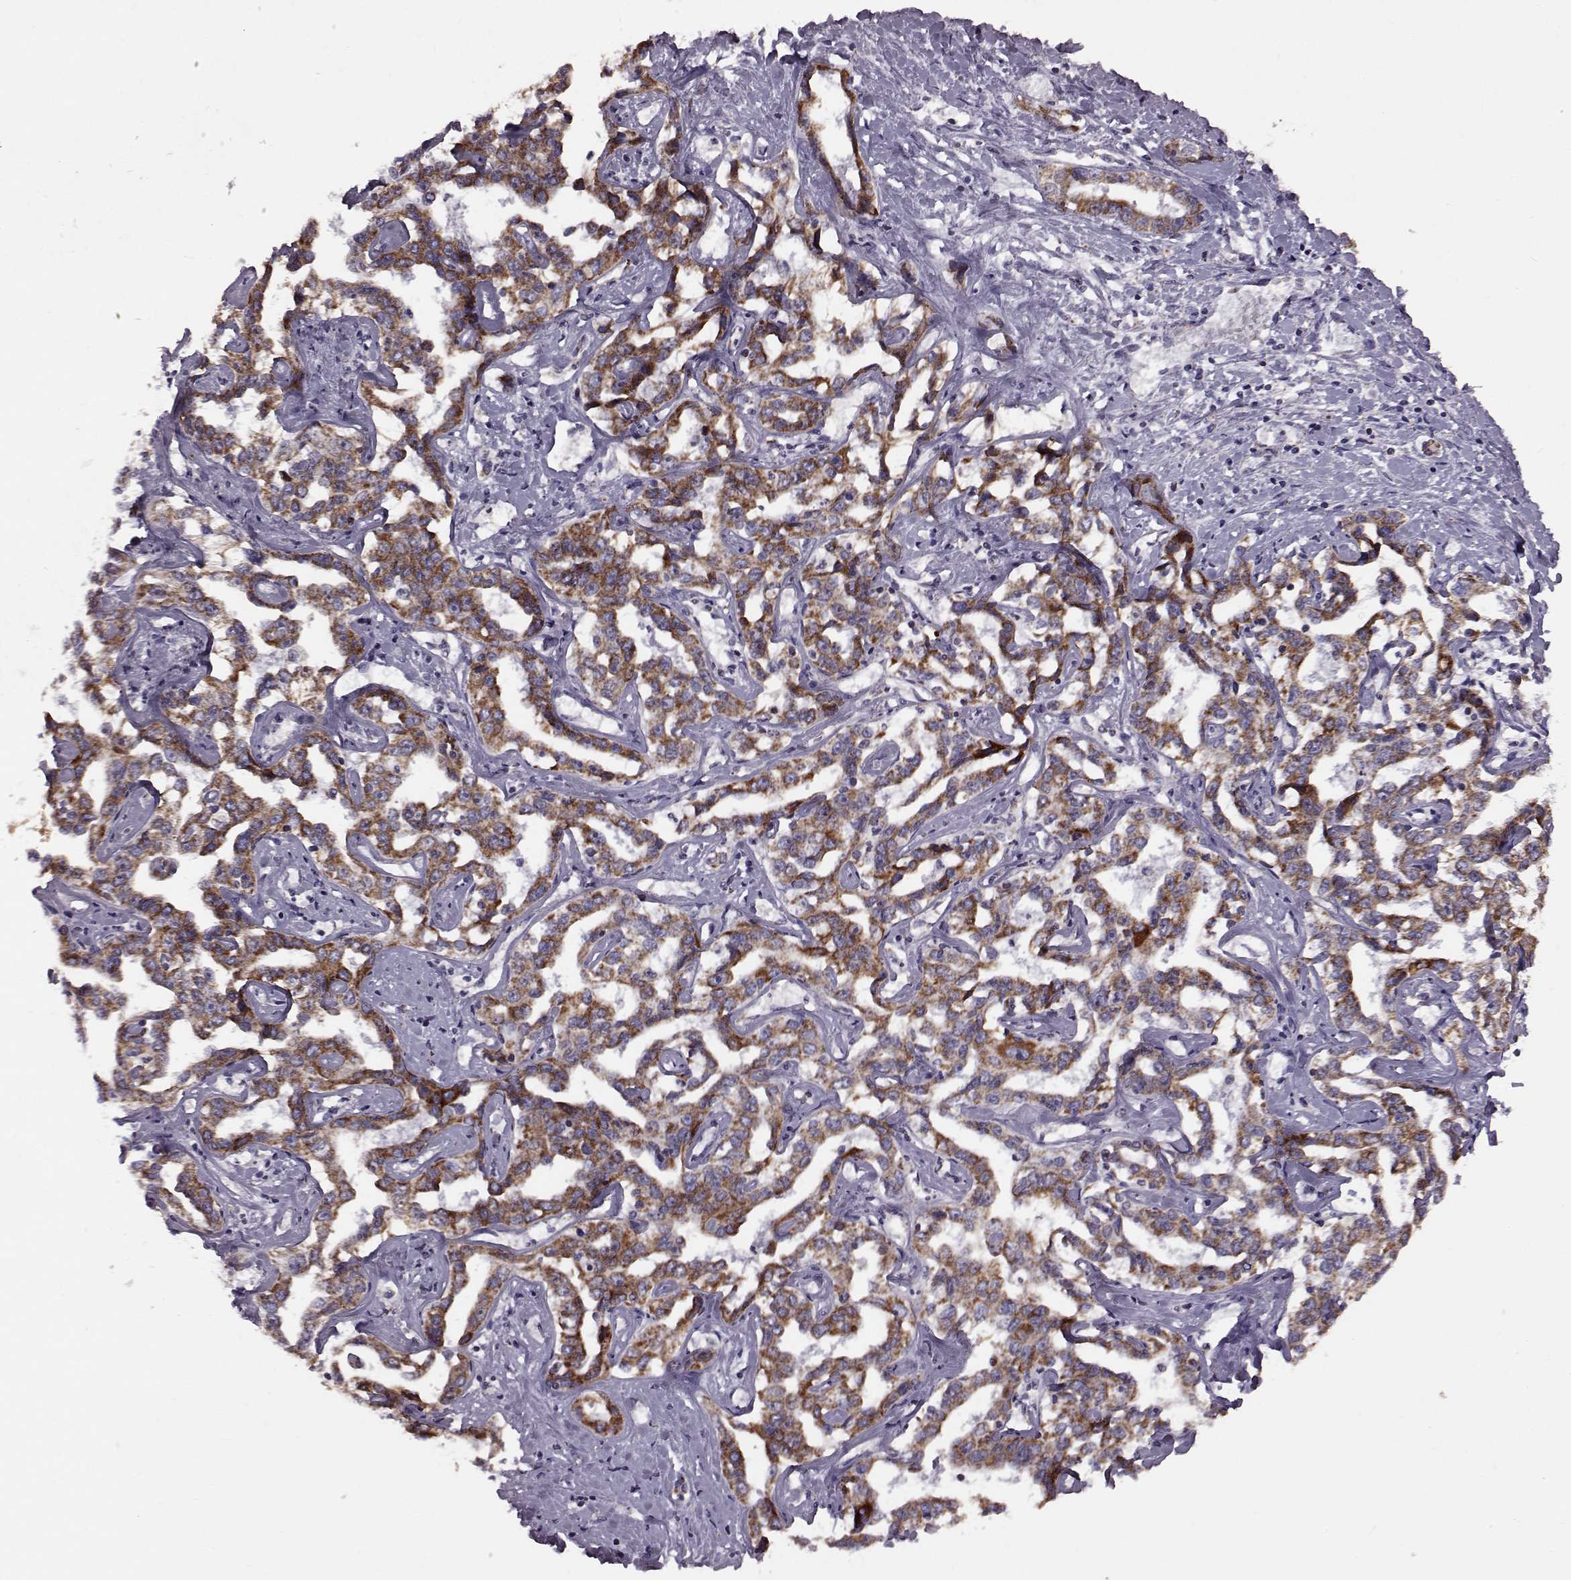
{"staining": {"intensity": "strong", "quantity": ">75%", "location": "cytoplasmic/membranous"}, "tissue": "liver cancer", "cell_type": "Tumor cells", "image_type": "cancer", "snomed": [{"axis": "morphology", "description": "Cholangiocarcinoma"}, {"axis": "topography", "description": "Liver"}], "caption": "Tumor cells demonstrate high levels of strong cytoplasmic/membranous staining in approximately >75% of cells in human liver cholangiocarcinoma.", "gene": "FAM8A1", "patient": {"sex": "male", "age": 59}}